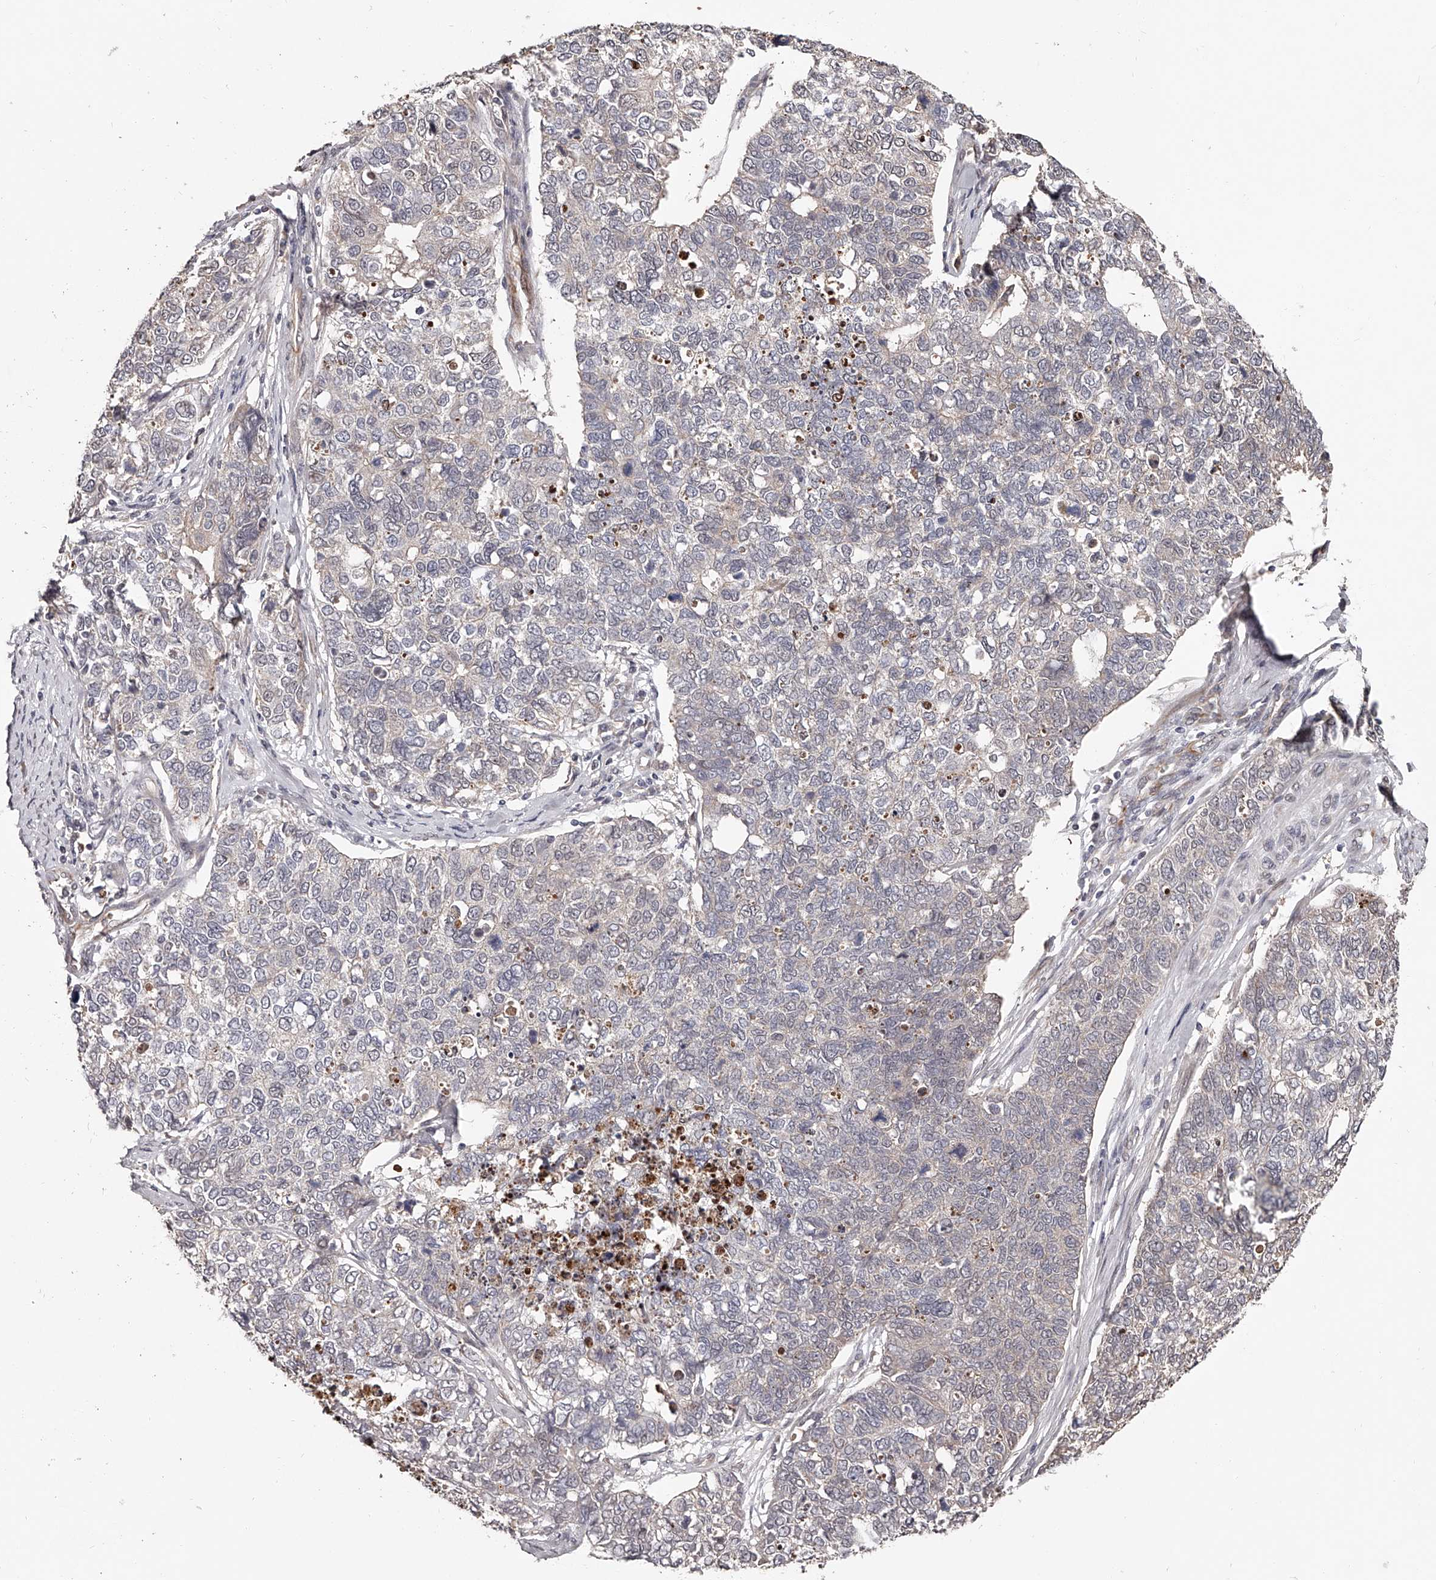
{"staining": {"intensity": "negative", "quantity": "none", "location": "none"}, "tissue": "cervical cancer", "cell_type": "Tumor cells", "image_type": "cancer", "snomed": [{"axis": "morphology", "description": "Squamous cell carcinoma, NOS"}, {"axis": "topography", "description": "Cervix"}], "caption": "Human cervical squamous cell carcinoma stained for a protein using immunohistochemistry shows no expression in tumor cells.", "gene": "URGCP", "patient": {"sex": "female", "age": 63}}